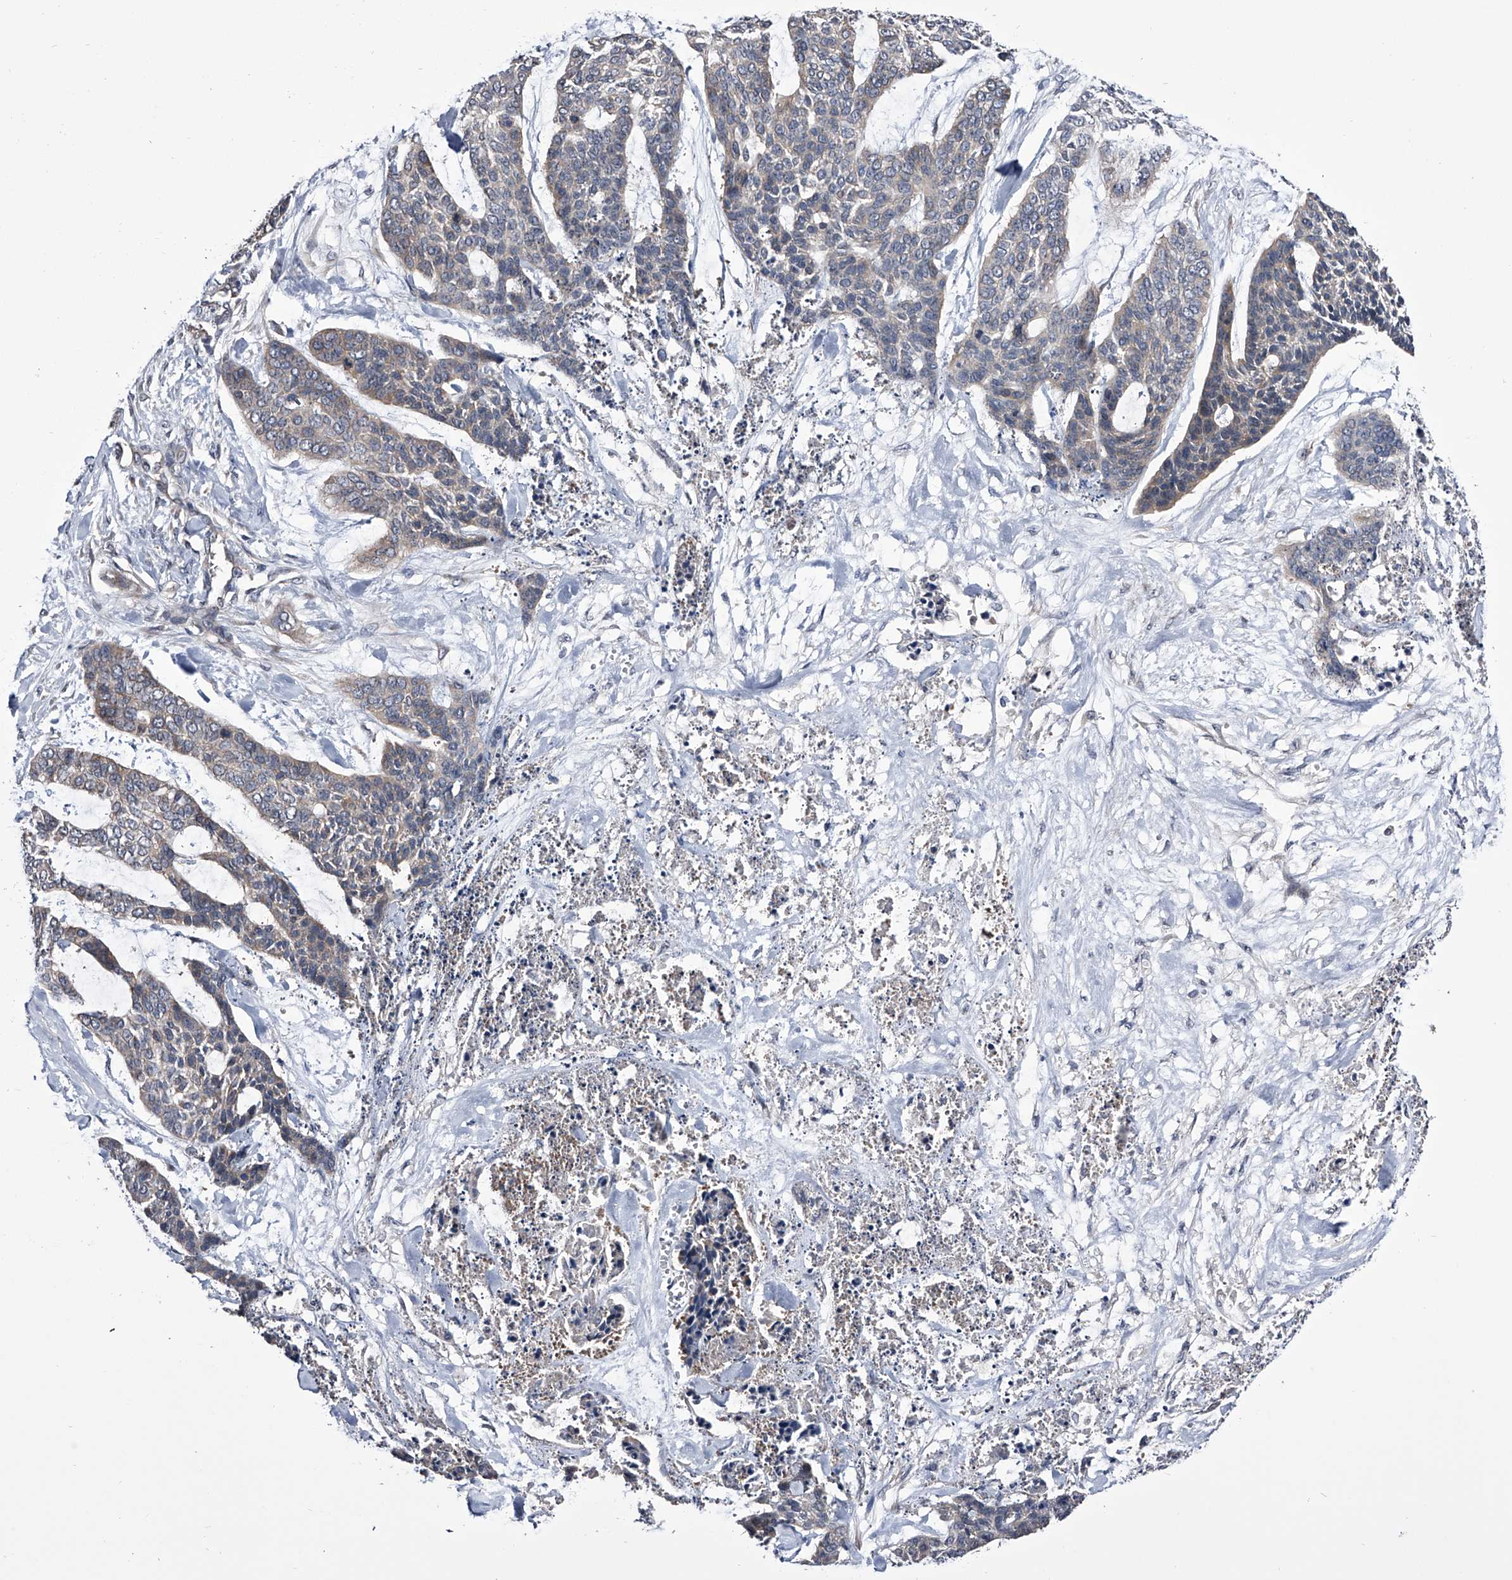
{"staining": {"intensity": "weak", "quantity": "<25%", "location": "cytoplasmic/membranous"}, "tissue": "skin cancer", "cell_type": "Tumor cells", "image_type": "cancer", "snomed": [{"axis": "morphology", "description": "Basal cell carcinoma"}, {"axis": "topography", "description": "Skin"}], "caption": "IHC image of human skin cancer stained for a protein (brown), which exhibits no staining in tumor cells.", "gene": "PAN3", "patient": {"sex": "female", "age": 64}}